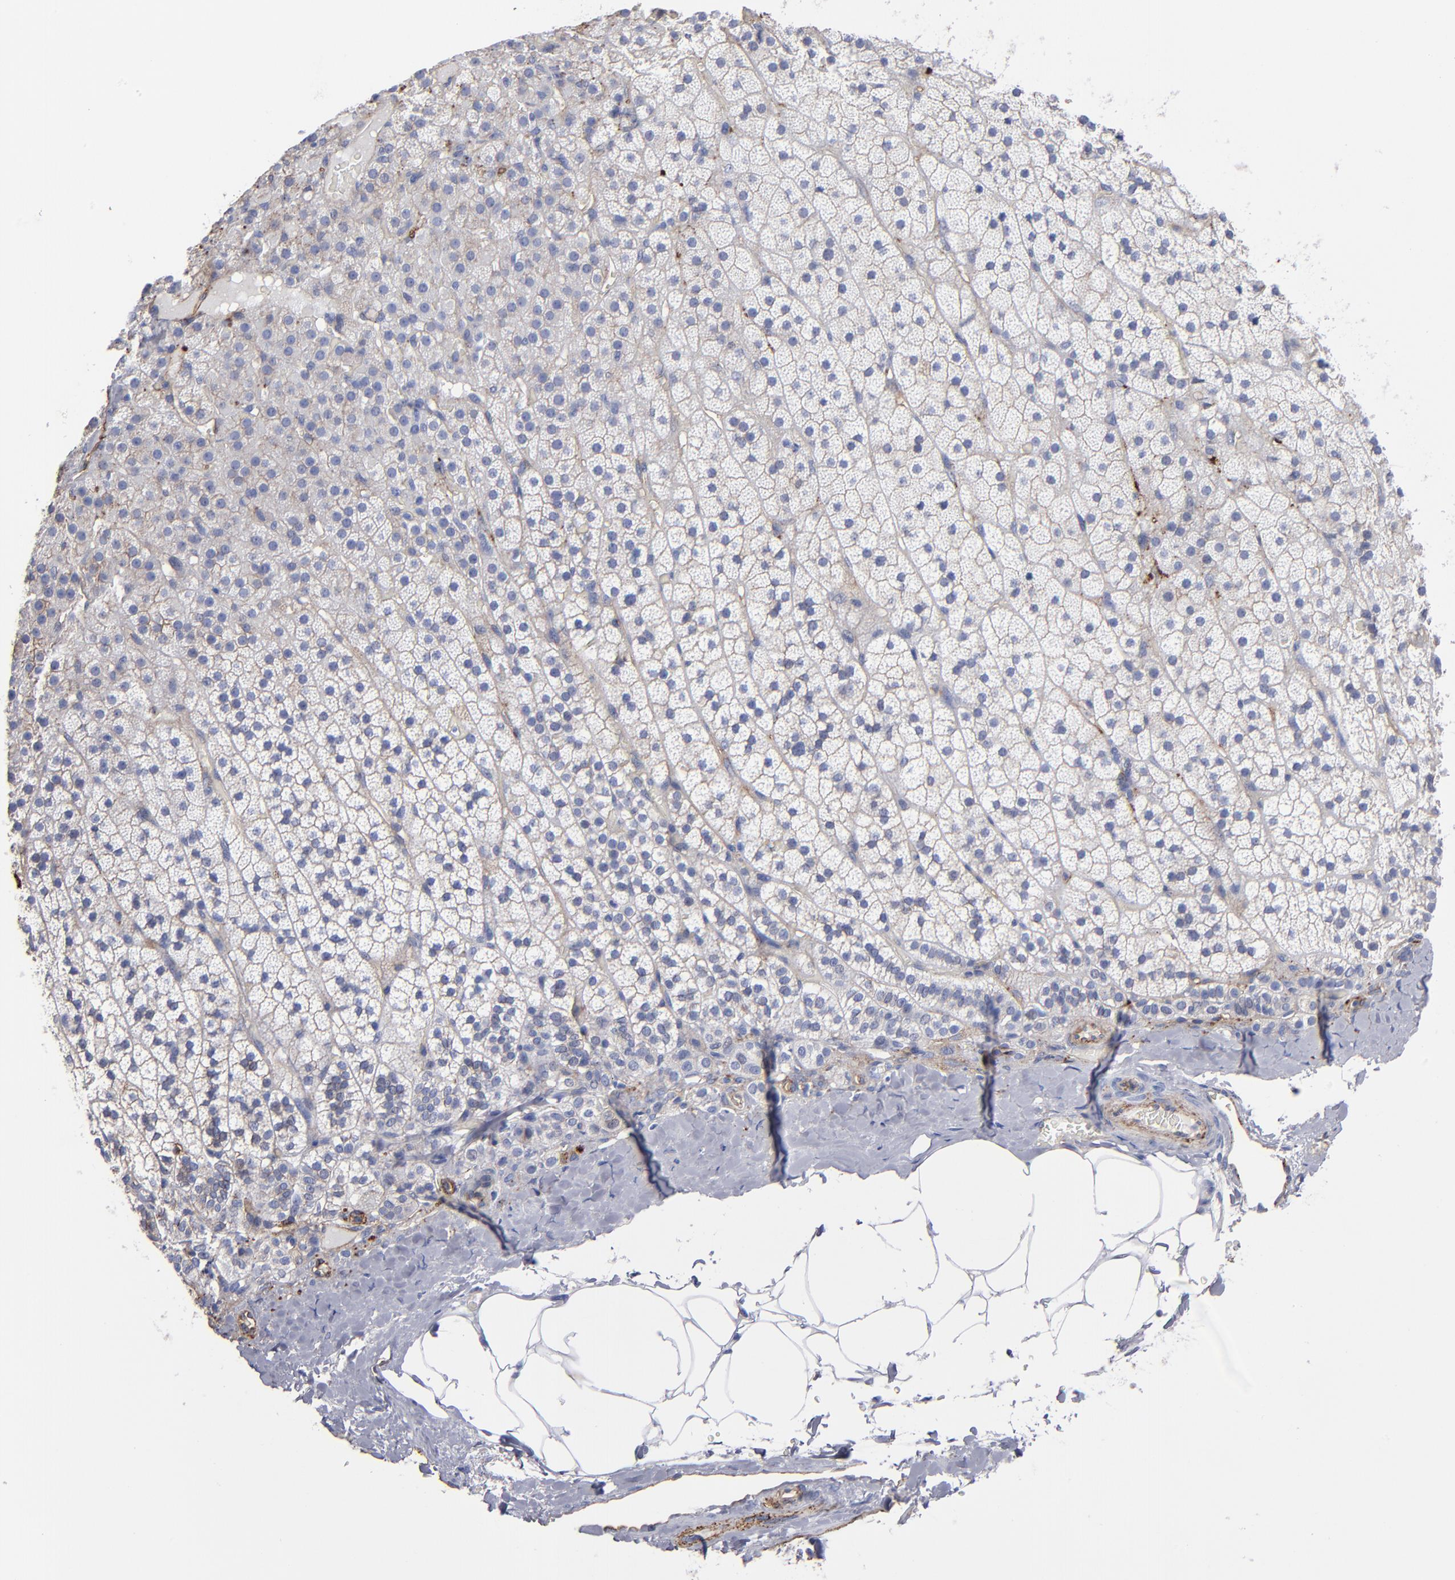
{"staining": {"intensity": "moderate", "quantity": "25%-75%", "location": "cytoplasmic/membranous"}, "tissue": "adrenal gland", "cell_type": "Glandular cells", "image_type": "normal", "snomed": [{"axis": "morphology", "description": "Normal tissue, NOS"}, {"axis": "topography", "description": "Adrenal gland"}], "caption": "Adrenal gland stained with a protein marker shows moderate staining in glandular cells.", "gene": "TM4SF1", "patient": {"sex": "male", "age": 35}}